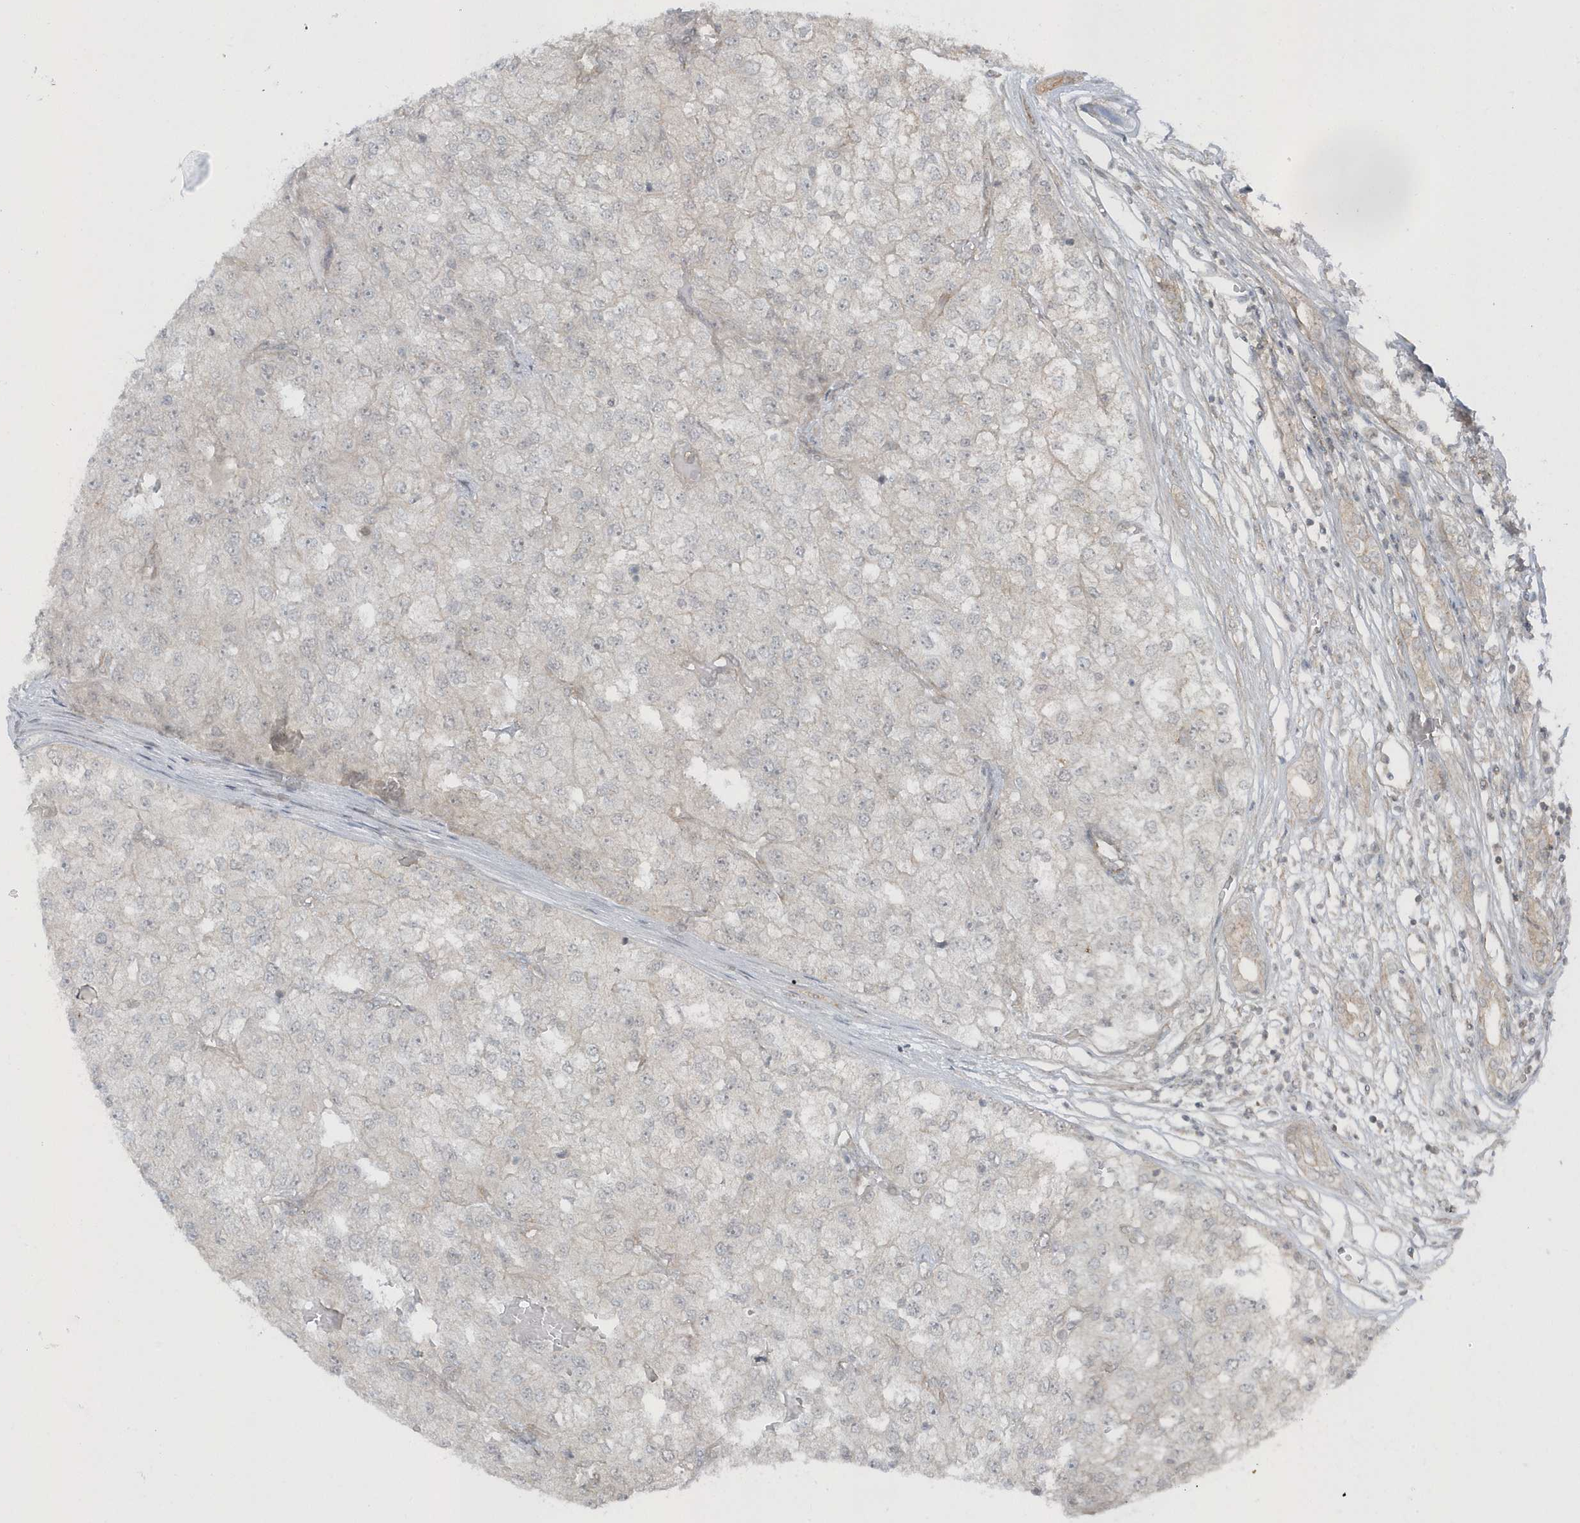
{"staining": {"intensity": "negative", "quantity": "none", "location": "none"}, "tissue": "renal cancer", "cell_type": "Tumor cells", "image_type": "cancer", "snomed": [{"axis": "morphology", "description": "Adenocarcinoma, NOS"}, {"axis": "topography", "description": "Kidney"}], "caption": "The image exhibits no staining of tumor cells in renal adenocarcinoma. (Immunohistochemistry, brightfield microscopy, high magnification).", "gene": "PARD3B", "patient": {"sex": "female", "age": 54}}